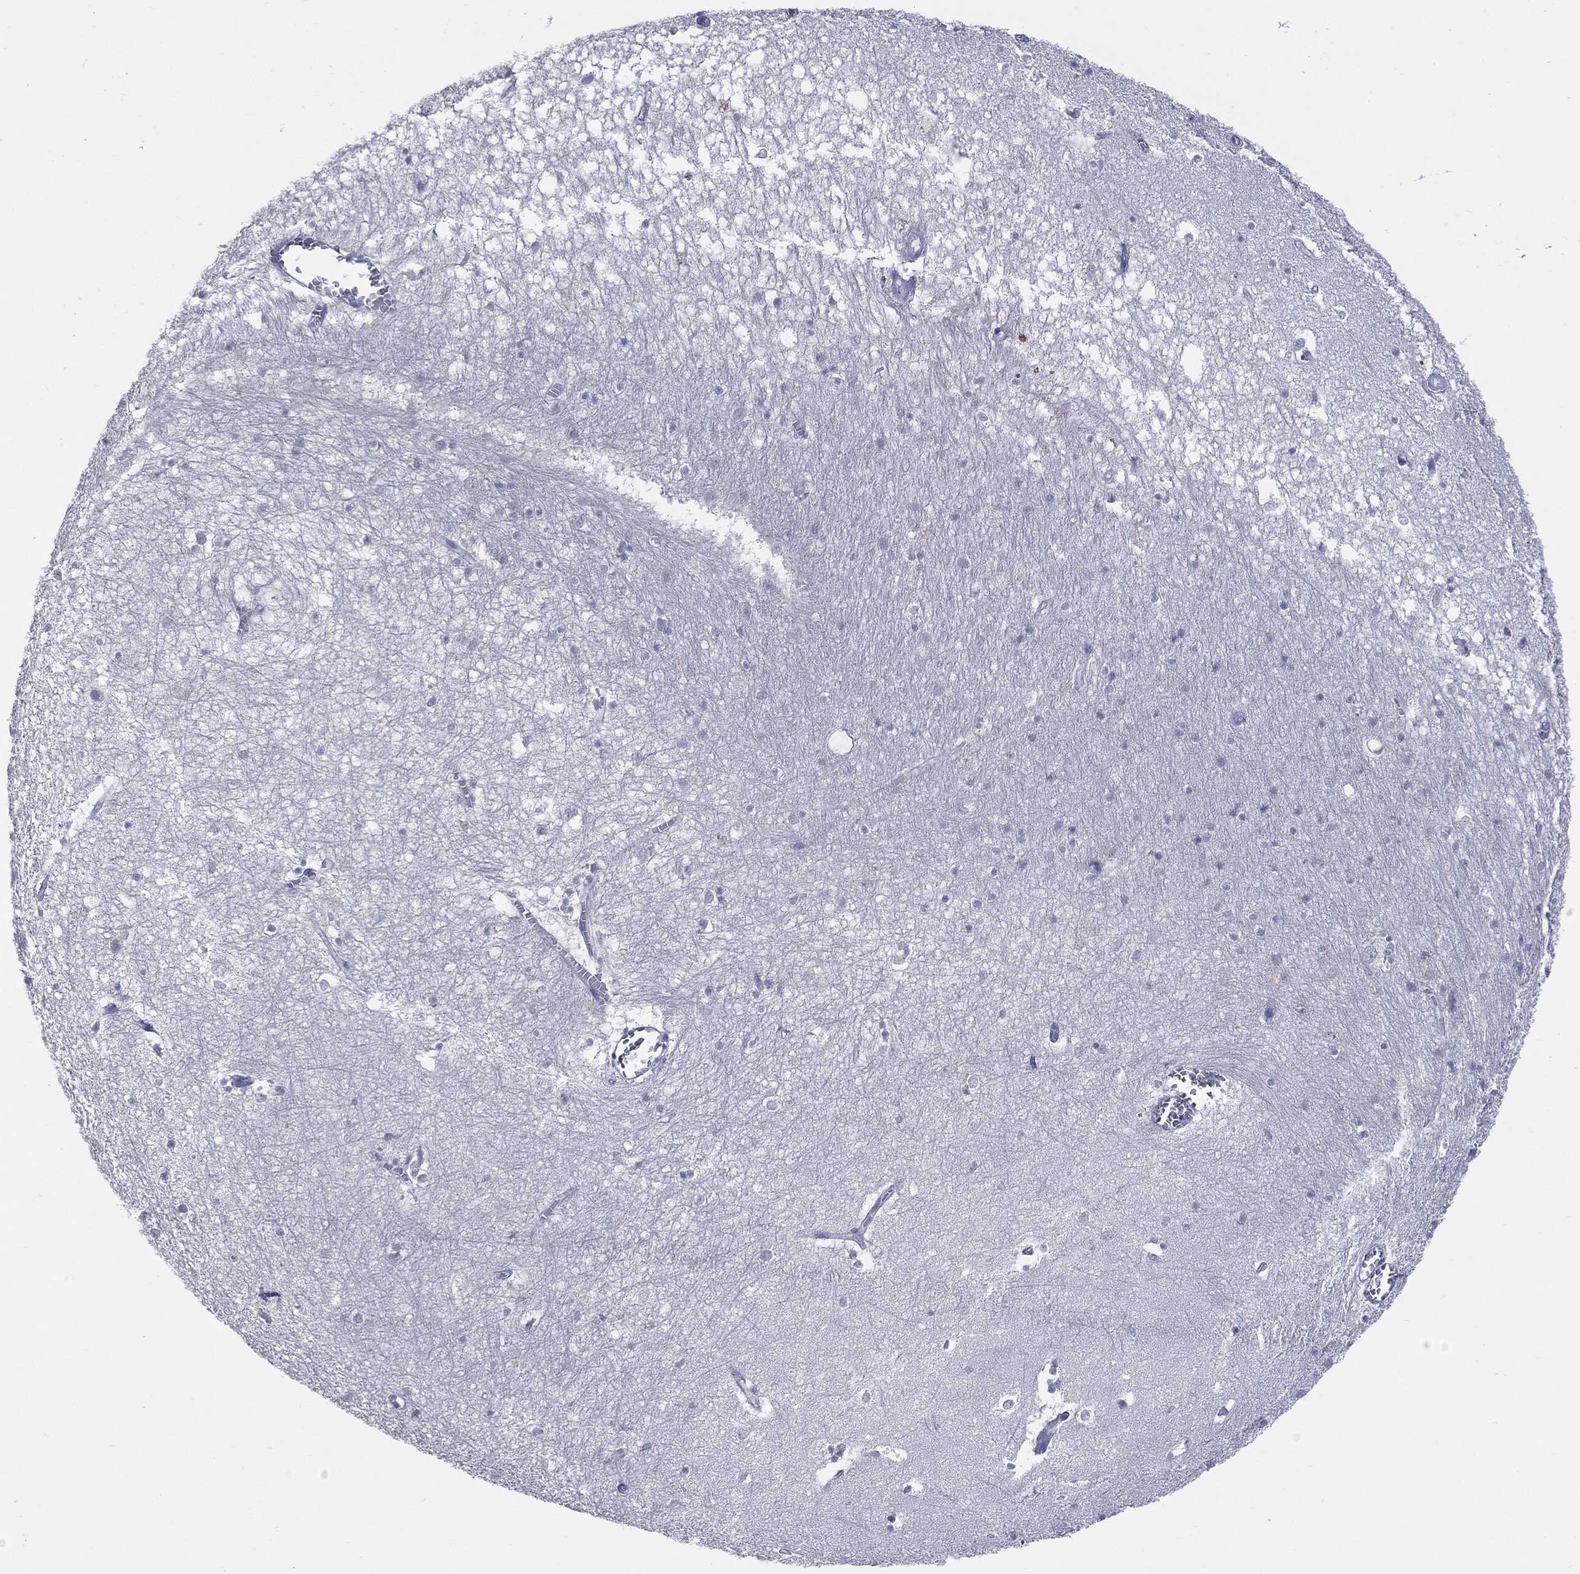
{"staining": {"intensity": "negative", "quantity": "none", "location": "none"}, "tissue": "hippocampus", "cell_type": "Glial cells", "image_type": "normal", "snomed": [{"axis": "morphology", "description": "Normal tissue, NOS"}, {"axis": "topography", "description": "Hippocampus"}], "caption": "Photomicrograph shows no significant protein staining in glial cells of benign hippocampus.", "gene": "TSHB", "patient": {"sex": "female", "age": 64}}